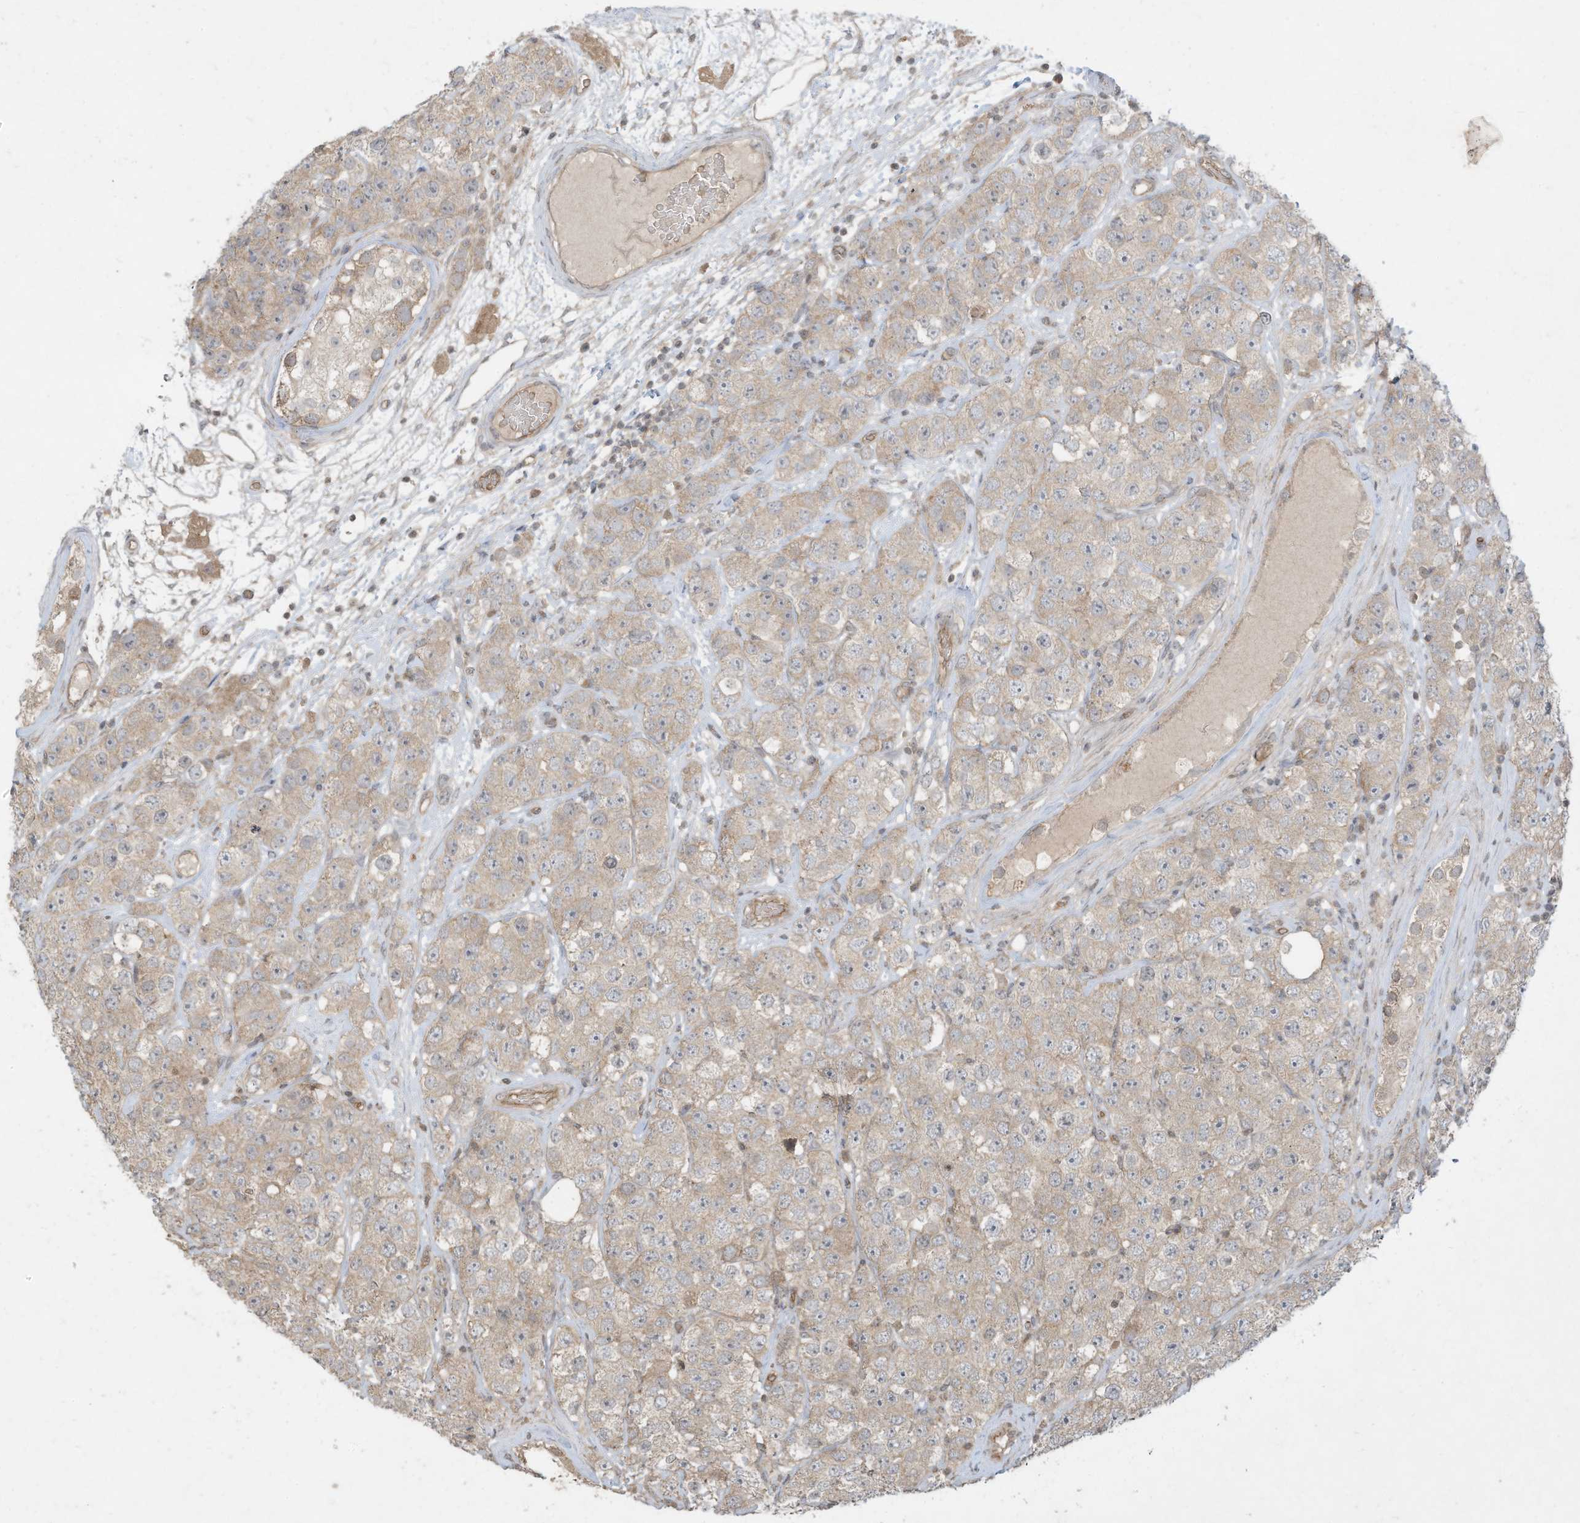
{"staining": {"intensity": "weak", "quantity": ">75%", "location": "cytoplasmic/membranous"}, "tissue": "testis cancer", "cell_type": "Tumor cells", "image_type": "cancer", "snomed": [{"axis": "morphology", "description": "Seminoma, NOS"}, {"axis": "topography", "description": "Testis"}], "caption": "Immunohistochemistry (IHC) micrograph of neoplastic tissue: human testis seminoma stained using IHC reveals low levels of weak protein expression localized specifically in the cytoplasmic/membranous of tumor cells, appearing as a cytoplasmic/membranous brown color.", "gene": "MATN2", "patient": {"sex": "male", "age": 28}}